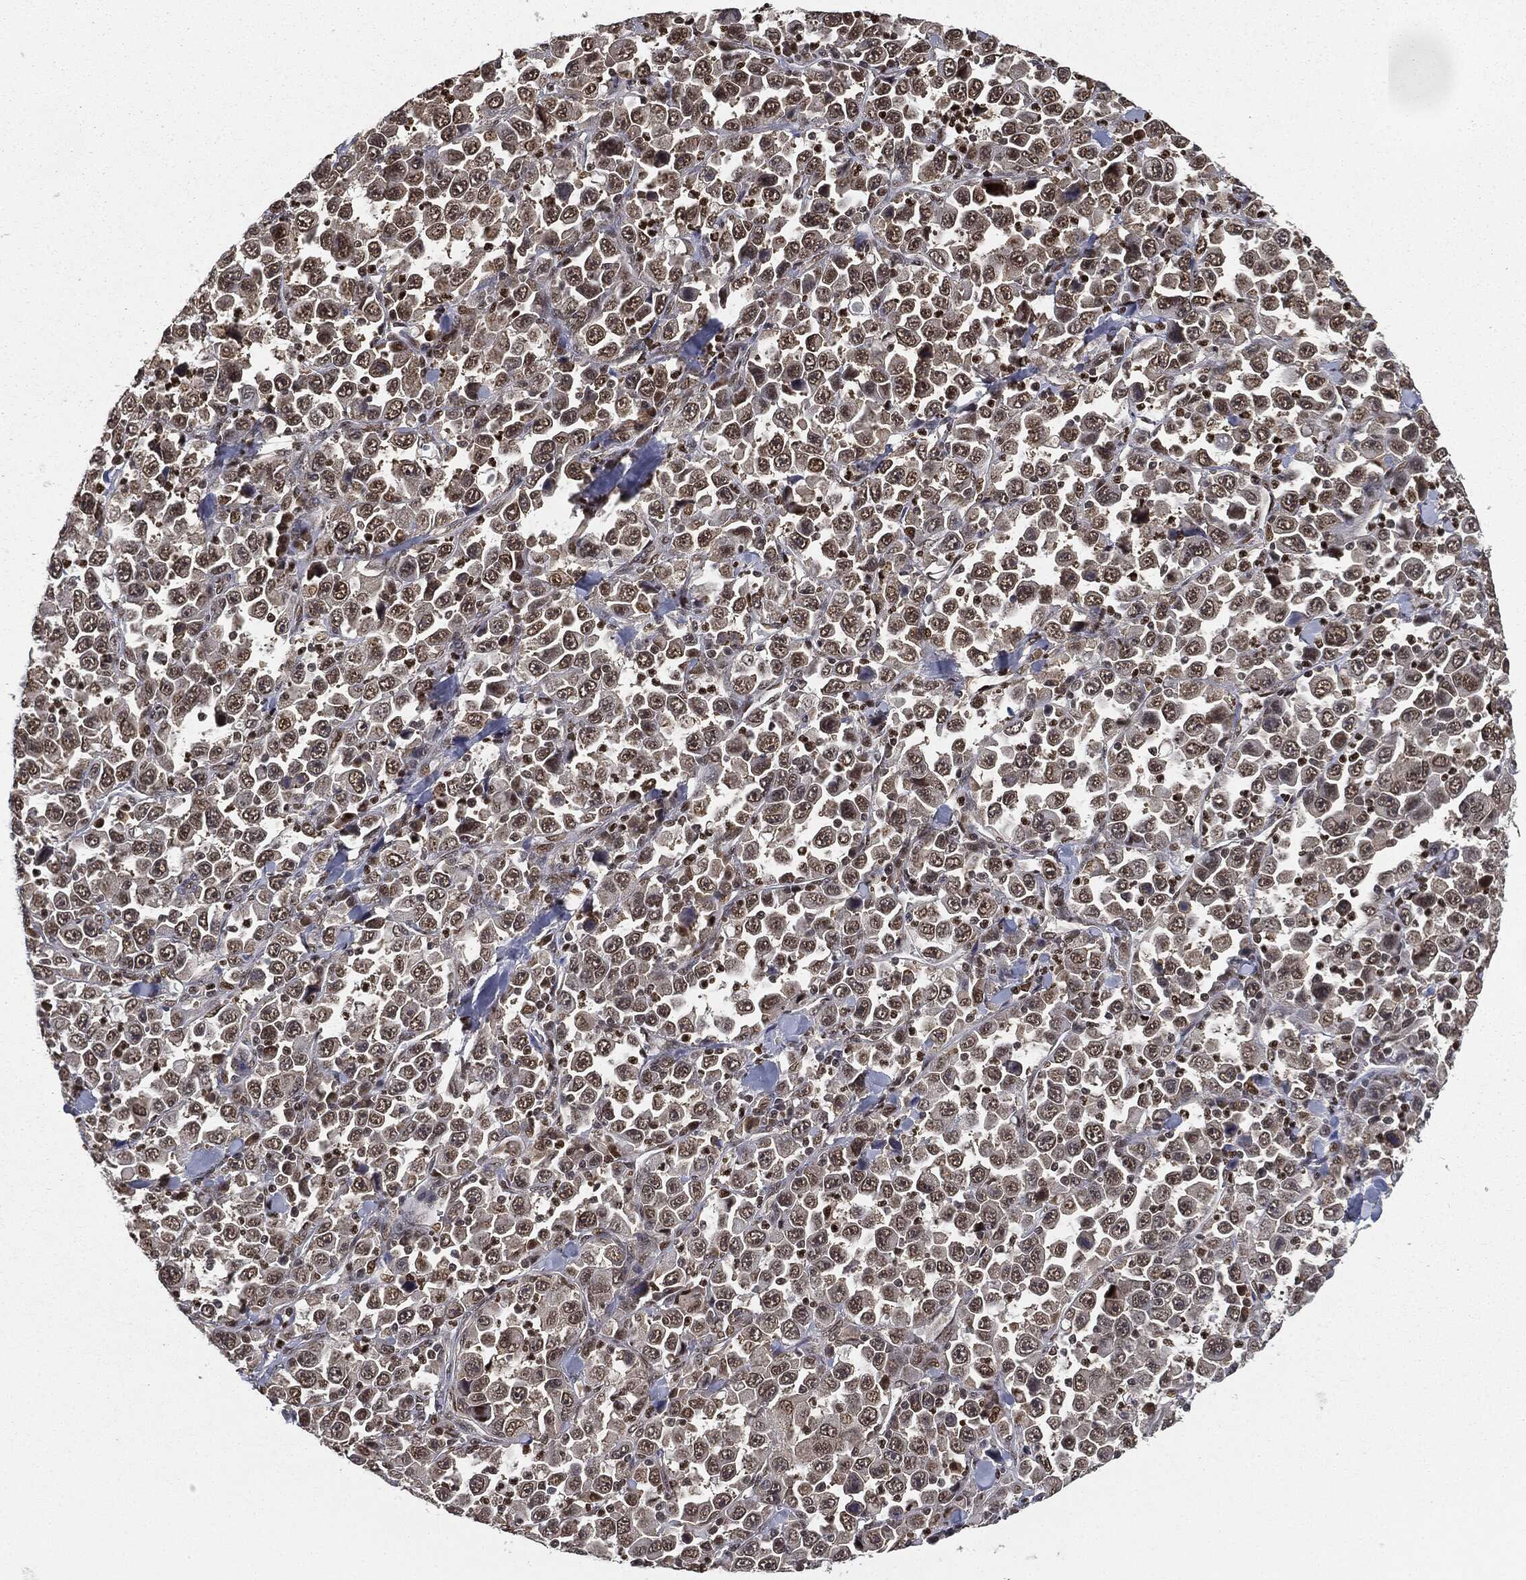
{"staining": {"intensity": "moderate", "quantity": ">75%", "location": "nuclear"}, "tissue": "stomach cancer", "cell_type": "Tumor cells", "image_type": "cancer", "snomed": [{"axis": "morphology", "description": "Normal tissue, NOS"}, {"axis": "morphology", "description": "Adenocarcinoma, NOS"}, {"axis": "topography", "description": "Stomach, upper"}, {"axis": "topography", "description": "Stomach"}], "caption": "Stomach cancer stained with a brown dye demonstrates moderate nuclear positive positivity in approximately >75% of tumor cells.", "gene": "TBC1D22A", "patient": {"sex": "male", "age": 59}}